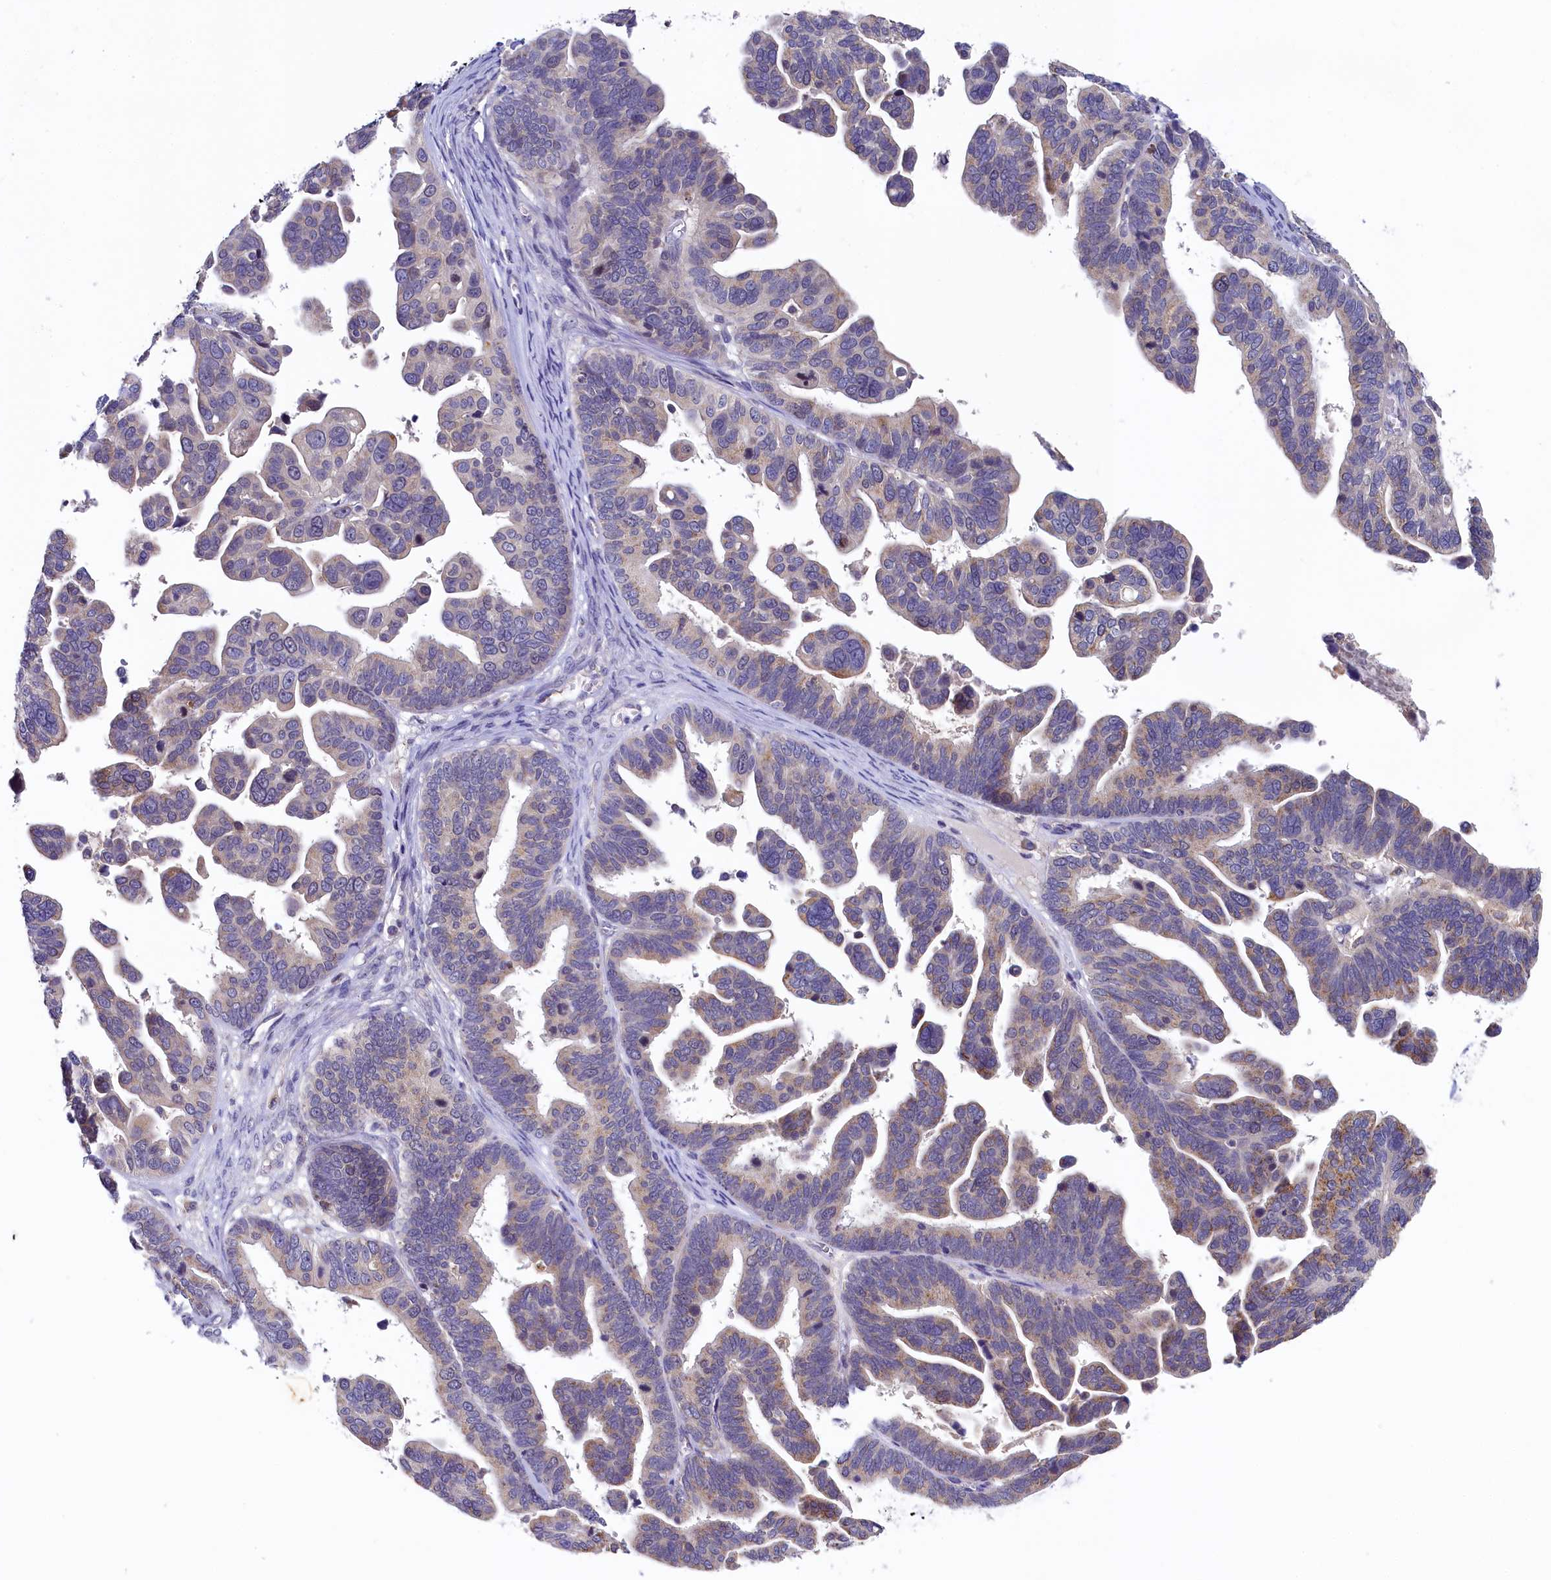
{"staining": {"intensity": "weak", "quantity": "25%-75%", "location": "cytoplasmic/membranous"}, "tissue": "ovarian cancer", "cell_type": "Tumor cells", "image_type": "cancer", "snomed": [{"axis": "morphology", "description": "Cystadenocarcinoma, serous, NOS"}, {"axis": "topography", "description": "Ovary"}], "caption": "High-magnification brightfield microscopy of serous cystadenocarcinoma (ovarian) stained with DAB (brown) and counterstained with hematoxylin (blue). tumor cells exhibit weak cytoplasmic/membranous positivity is seen in about25%-75% of cells.", "gene": "SPINK9", "patient": {"sex": "female", "age": 56}}